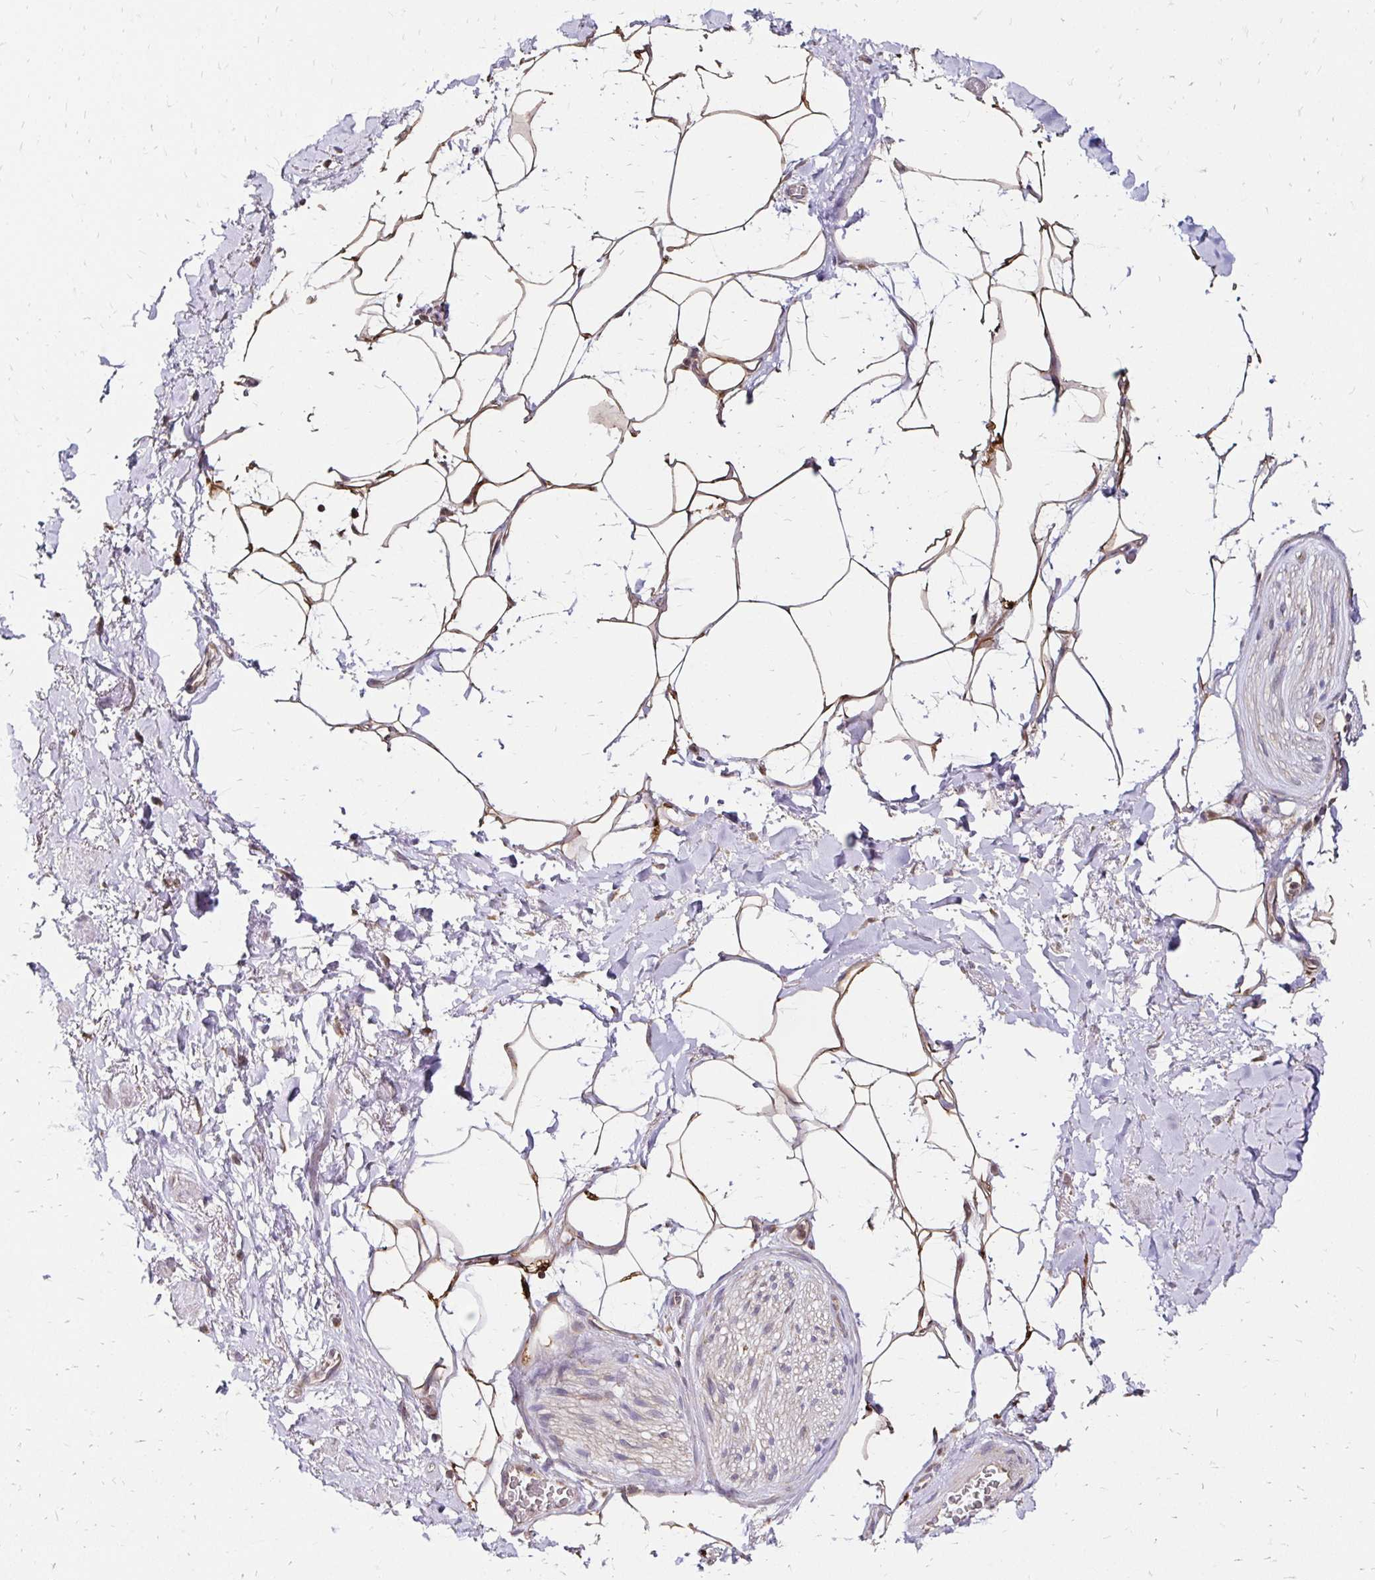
{"staining": {"intensity": "moderate", "quantity": "25%-75%", "location": "cytoplasmic/membranous"}, "tissue": "adipose tissue", "cell_type": "Adipocytes", "image_type": "normal", "snomed": [{"axis": "morphology", "description": "Normal tissue, NOS"}, {"axis": "topography", "description": "Vagina"}, {"axis": "topography", "description": "Peripheral nerve tissue"}], "caption": "Moderate cytoplasmic/membranous staining is present in approximately 25%-75% of adipocytes in normal adipose tissue. The staining was performed using DAB to visualize the protein expression in brown, while the nuclei were stained in blue with hematoxylin (Magnification: 20x).", "gene": "ZW10", "patient": {"sex": "female", "age": 71}}